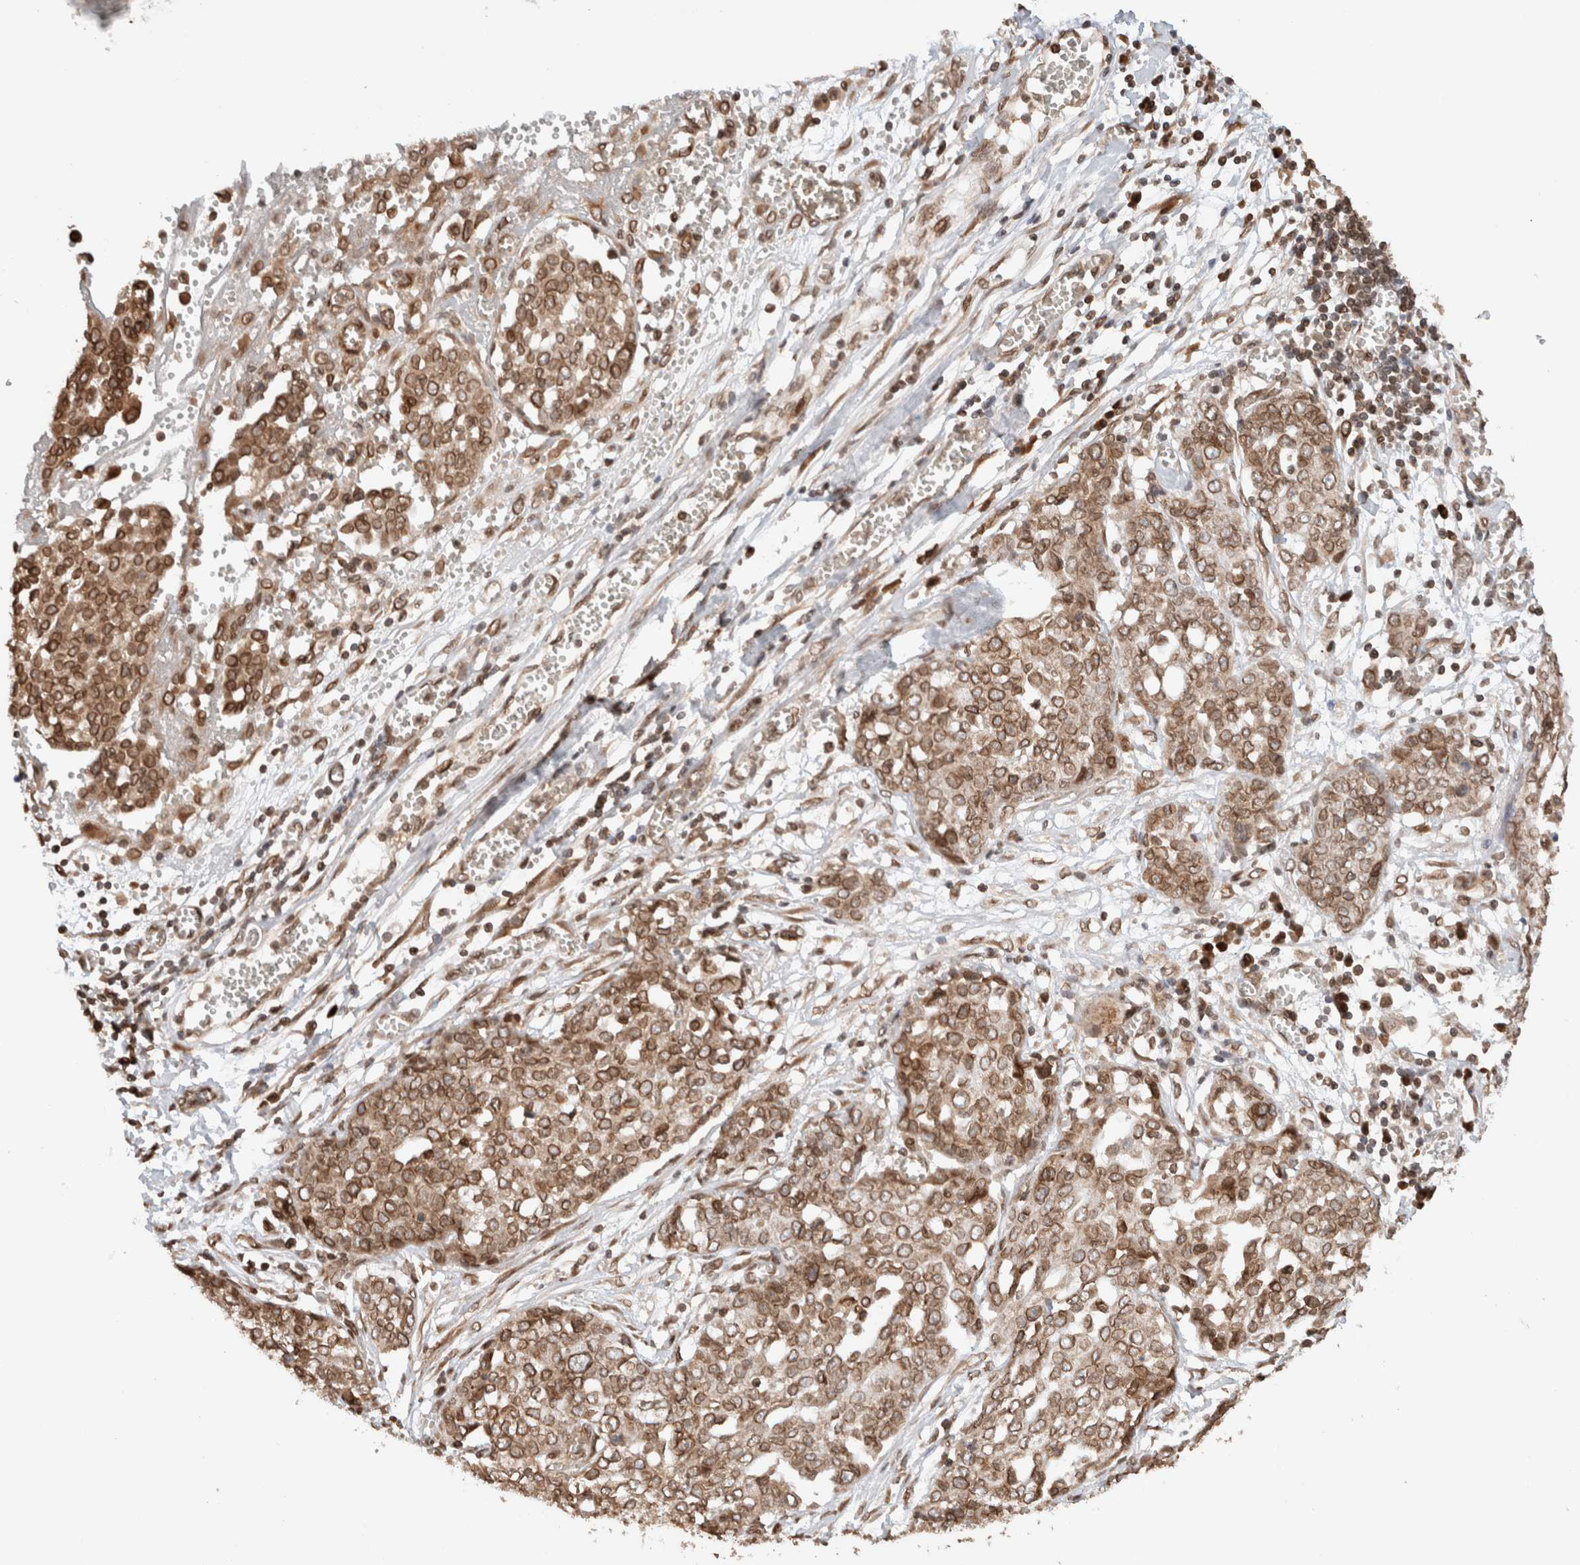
{"staining": {"intensity": "moderate", "quantity": ">75%", "location": "cytoplasmic/membranous,nuclear"}, "tissue": "ovarian cancer", "cell_type": "Tumor cells", "image_type": "cancer", "snomed": [{"axis": "morphology", "description": "Cystadenocarcinoma, serous, NOS"}, {"axis": "topography", "description": "Soft tissue"}, {"axis": "topography", "description": "Ovary"}], "caption": "Human serous cystadenocarcinoma (ovarian) stained with a protein marker demonstrates moderate staining in tumor cells.", "gene": "TPR", "patient": {"sex": "female", "age": 57}}